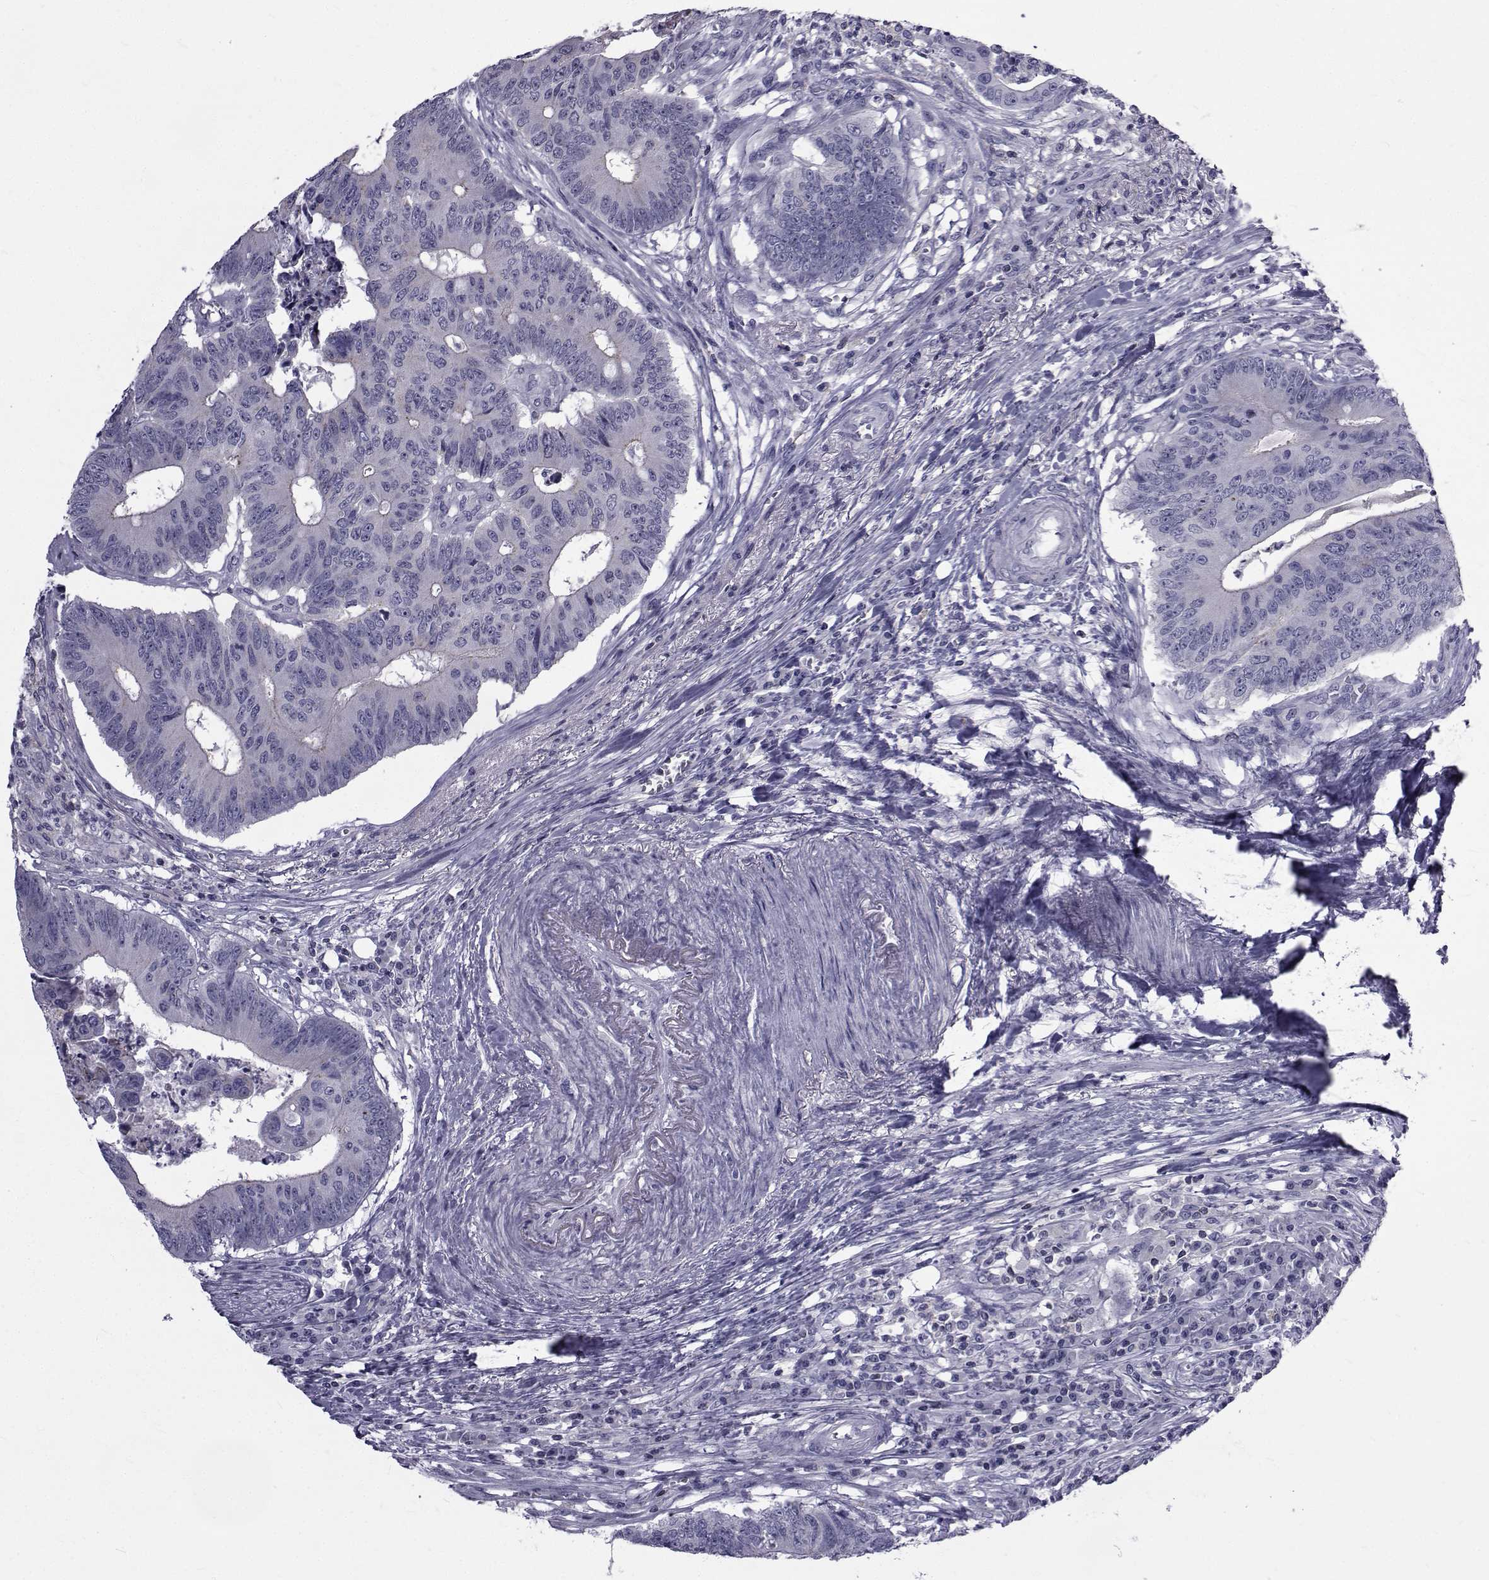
{"staining": {"intensity": "moderate", "quantity": "<25%", "location": "cytoplasmic/membranous"}, "tissue": "colorectal cancer", "cell_type": "Tumor cells", "image_type": "cancer", "snomed": [{"axis": "morphology", "description": "Adenocarcinoma, NOS"}, {"axis": "topography", "description": "Colon"}], "caption": "The histopathology image exhibits immunohistochemical staining of colorectal adenocarcinoma. There is moderate cytoplasmic/membranous expression is present in approximately <25% of tumor cells.", "gene": "PDE6H", "patient": {"sex": "male", "age": 84}}